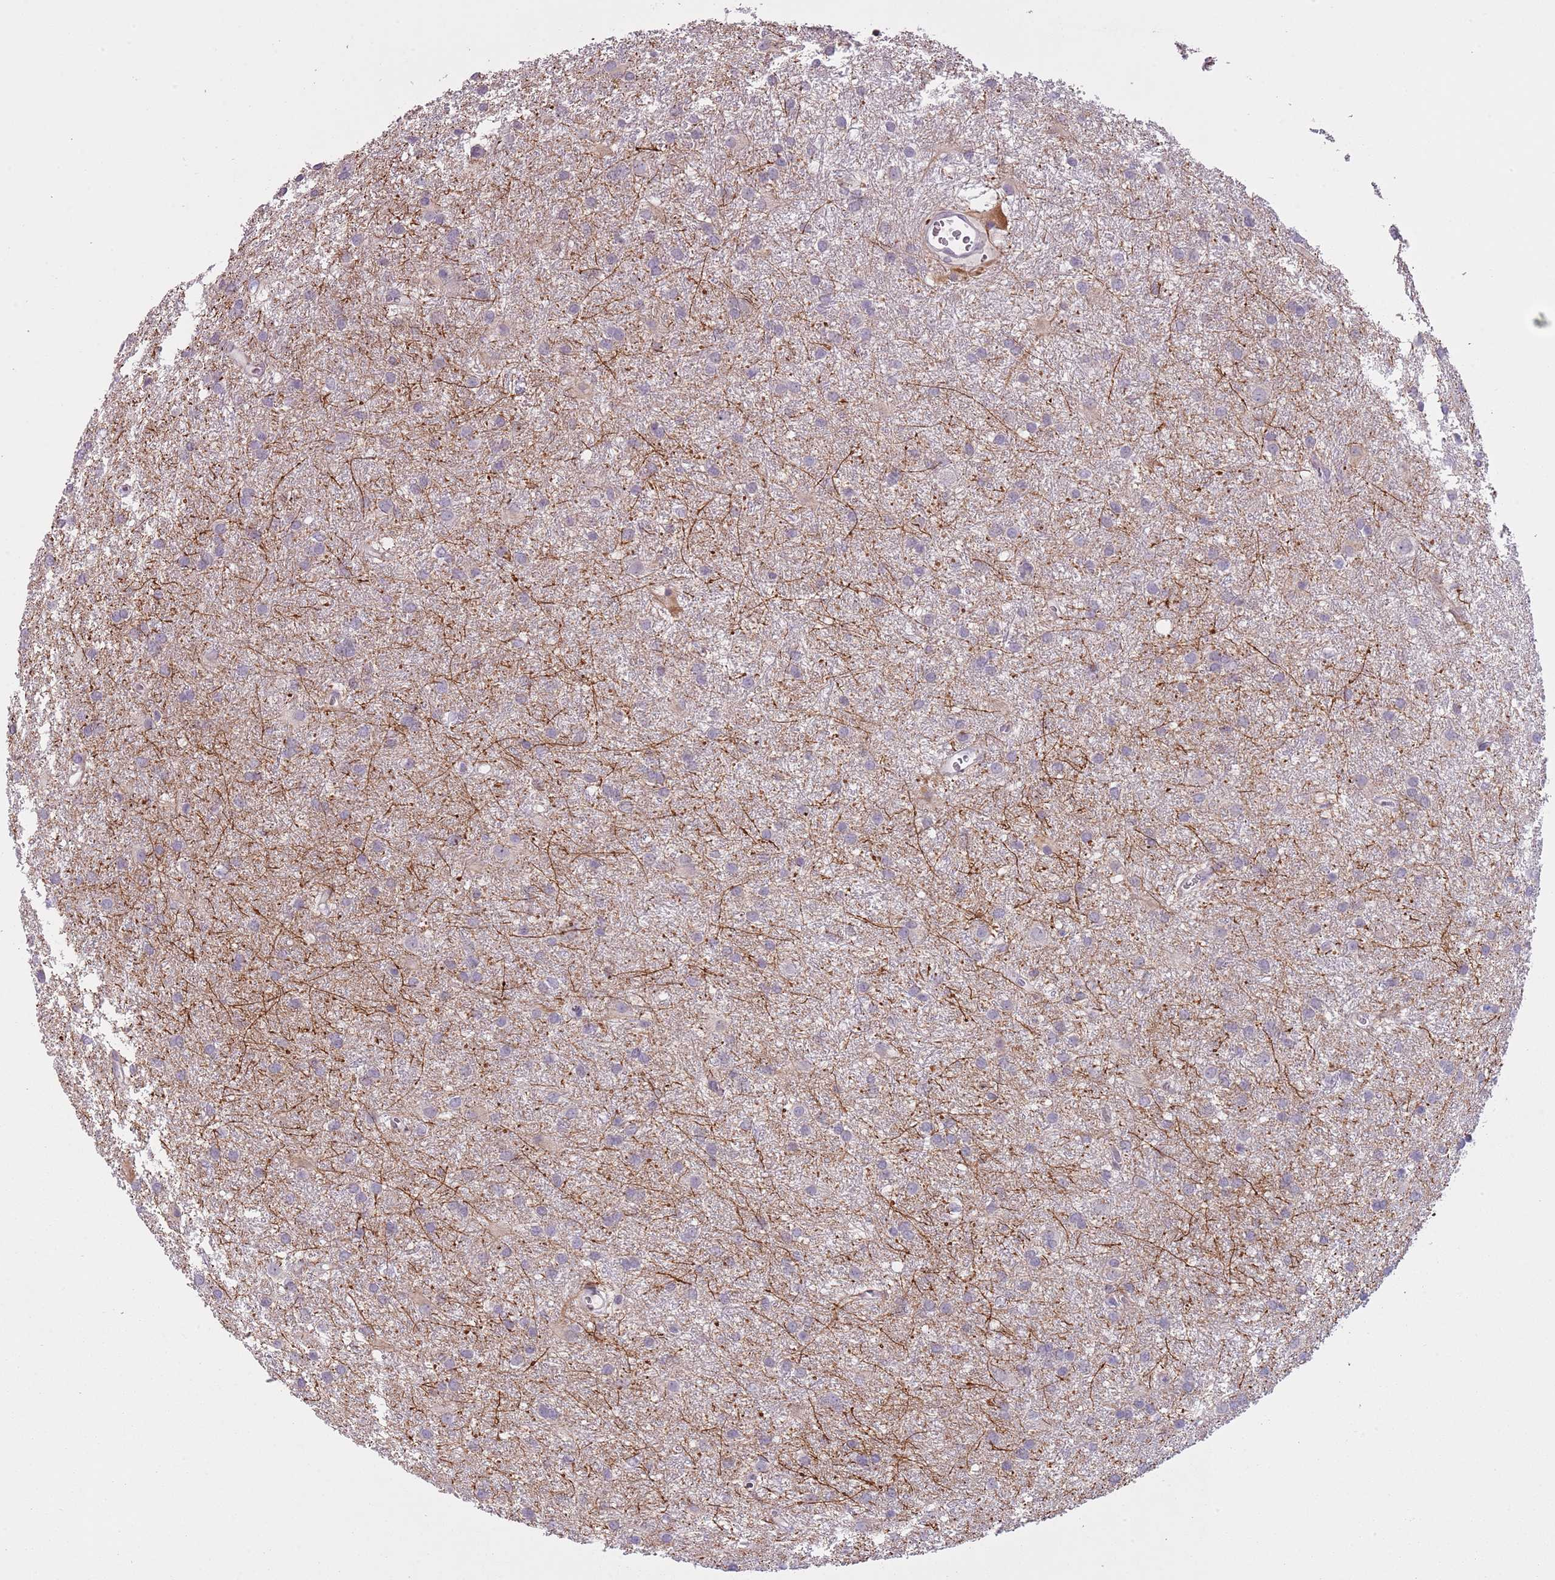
{"staining": {"intensity": "negative", "quantity": "none", "location": "none"}, "tissue": "glioma", "cell_type": "Tumor cells", "image_type": "cancer", "snomed": [{"axis": "morphology", "description": "Glioma, malignant, High grade"}, {"axis": "topography", "description": "Brain"}], "caption": "High magnification brightfield microscopy of malignant glioma (high-grade) stained with DAB (brown) and counterstained with hematoxylin (blue): tumor cells show no significant positivity.", "gene": "SLC35E3", "patient": {"sex": "female", "age": 50}}